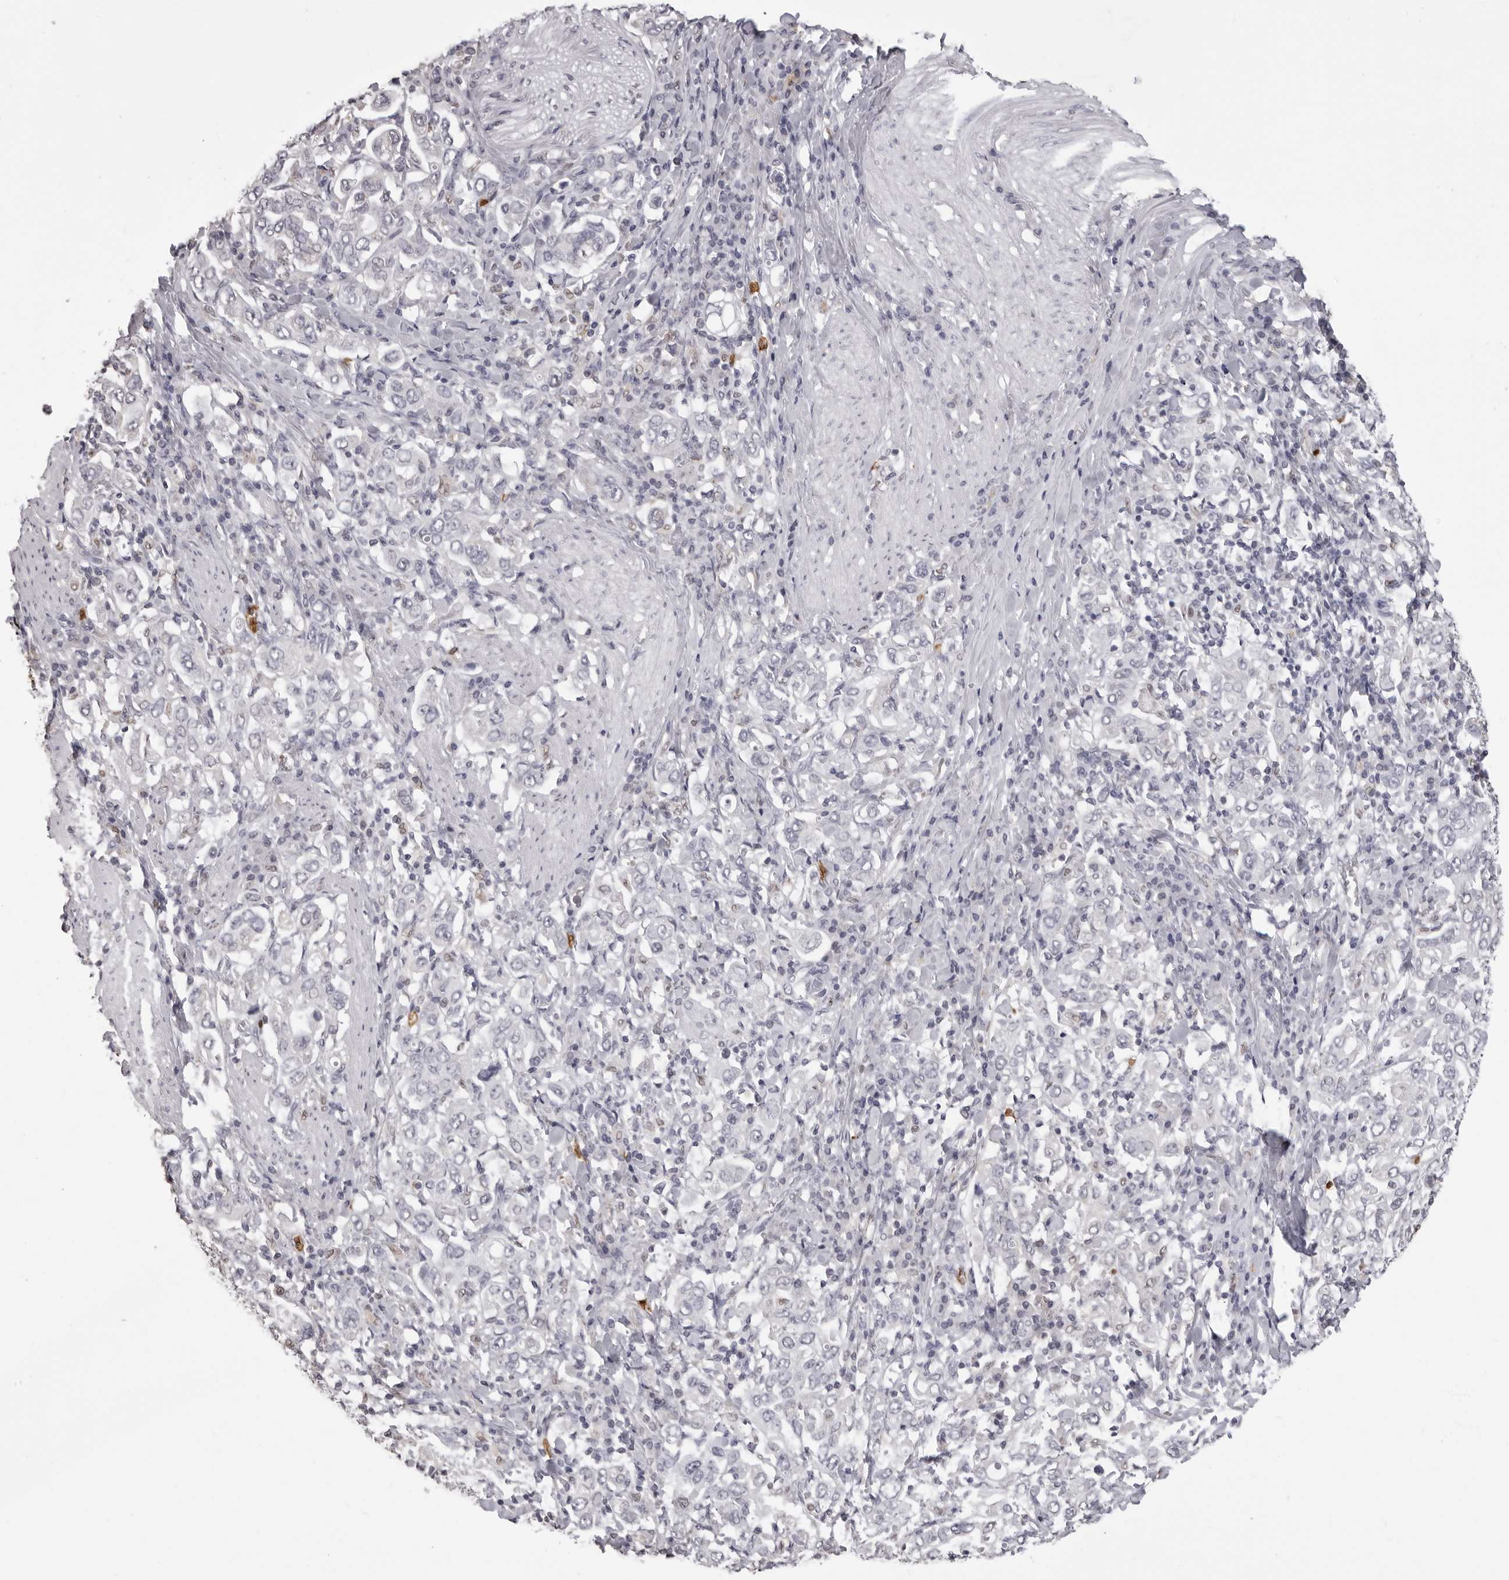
{"staining": {"intensity": "negative", "quantity": "none", "location": "none"}, "tissue": "stomach cancer", "cell_type": "Tumor cells", "image_type": "cancer", "snomed": [{"axis": "morphology", "description": "Adenocarcinoma, NOS"}, {"axis": "topography", "description": "Stomach, upper"}], "caption": "The image shows no significant expression in tumor cells of stomach cancer (adenocarcinoma).", "gene": "IL31", "patient": {"sex": "male", "age": 62}}